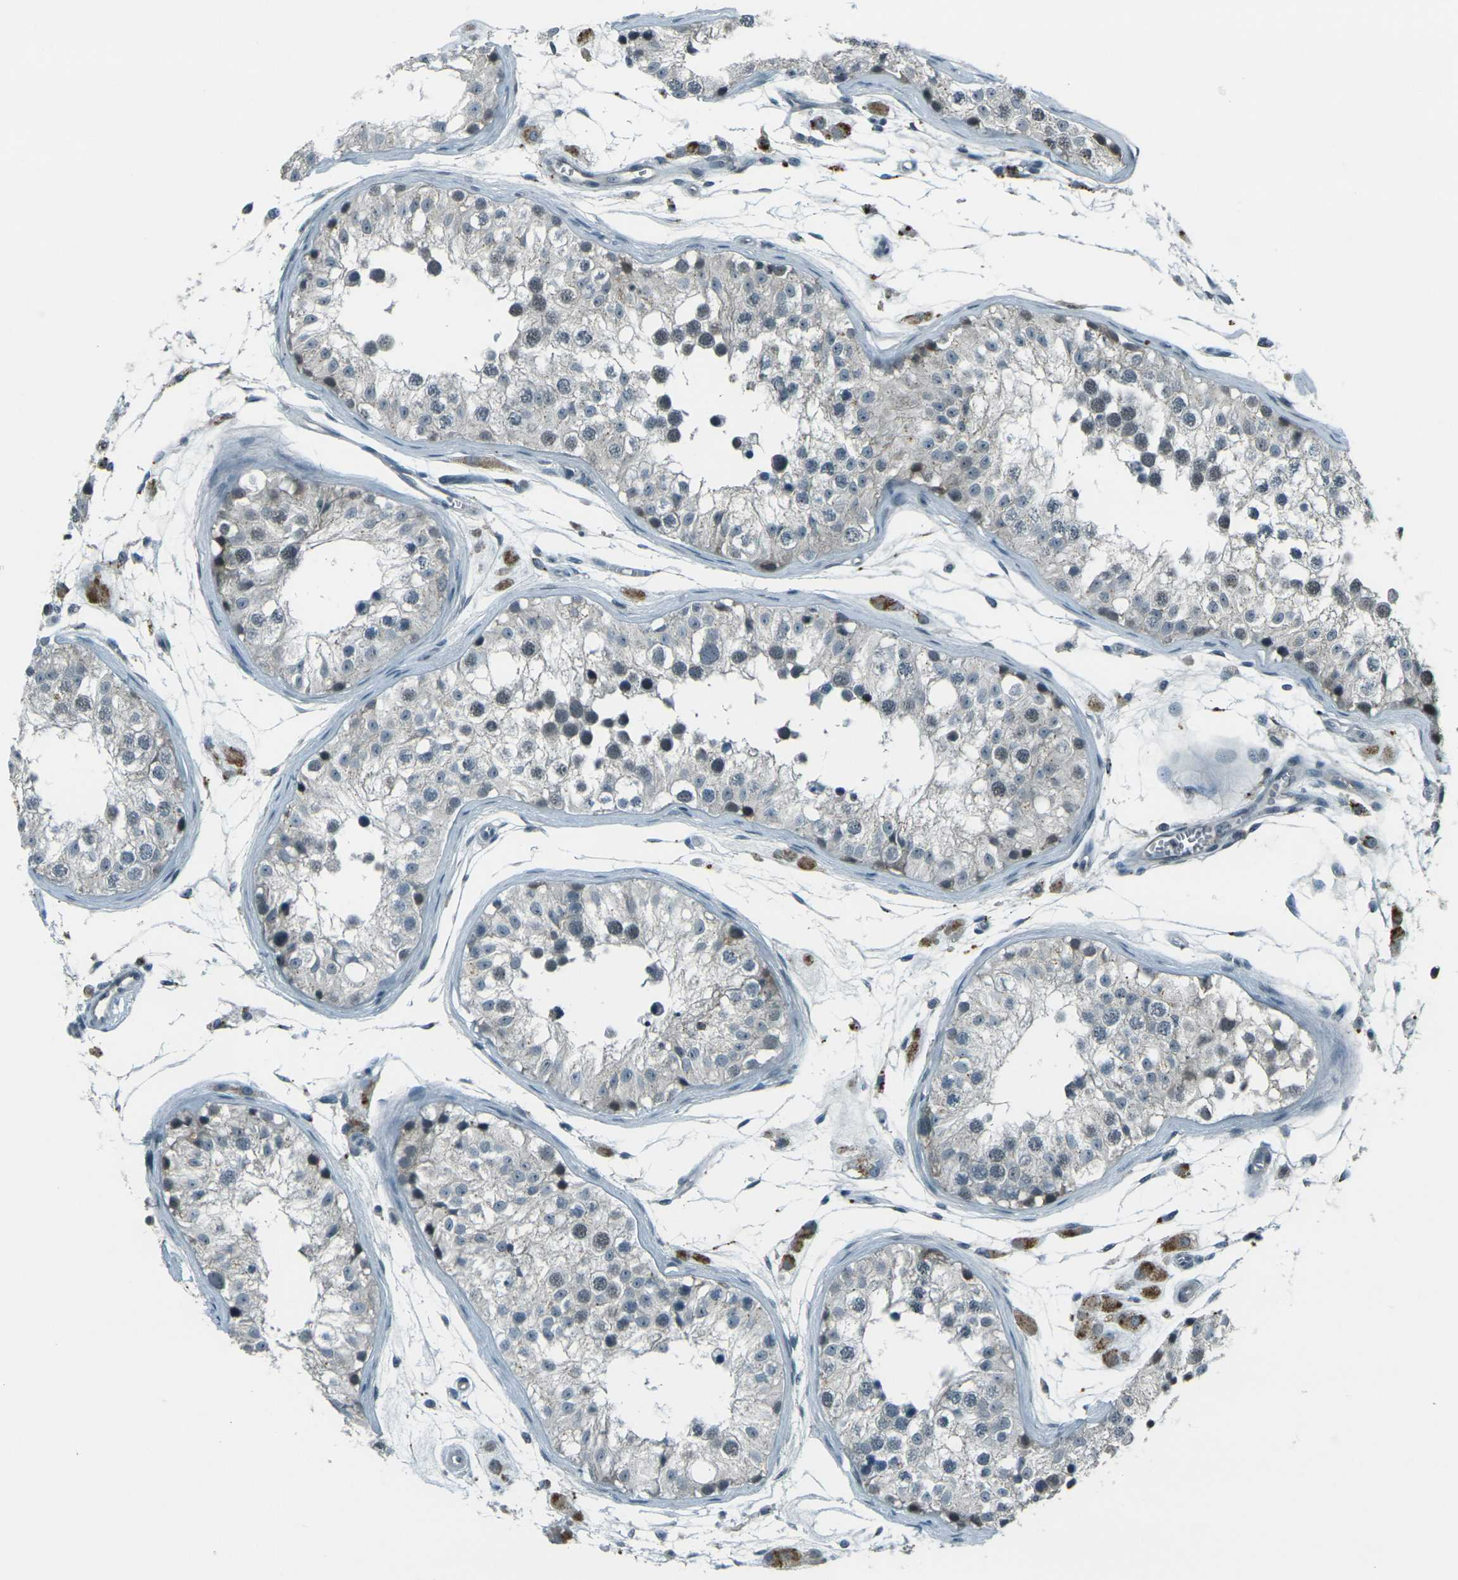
{"staining": {"intensity": "negative", "quantity": "none", "location": "none"}, "tissue": "testis", "cell_type": "Cells in seminiferous ducts", "image_type": "normal", "snomed": [{"axis": "morphology", "description": "Normal tissue, NOS"}, {"axis": "morphology", "description": "Adenocarcinoma, metastatic, NOS"}, {"axis": "topography", "description": "Testis"}], "caption": "Testis stained for a protein using IHC exhibits no staining cells in seminiferous ducts.", "gene": "GPR19", "patient": {"sex": "male", "age": 26}}